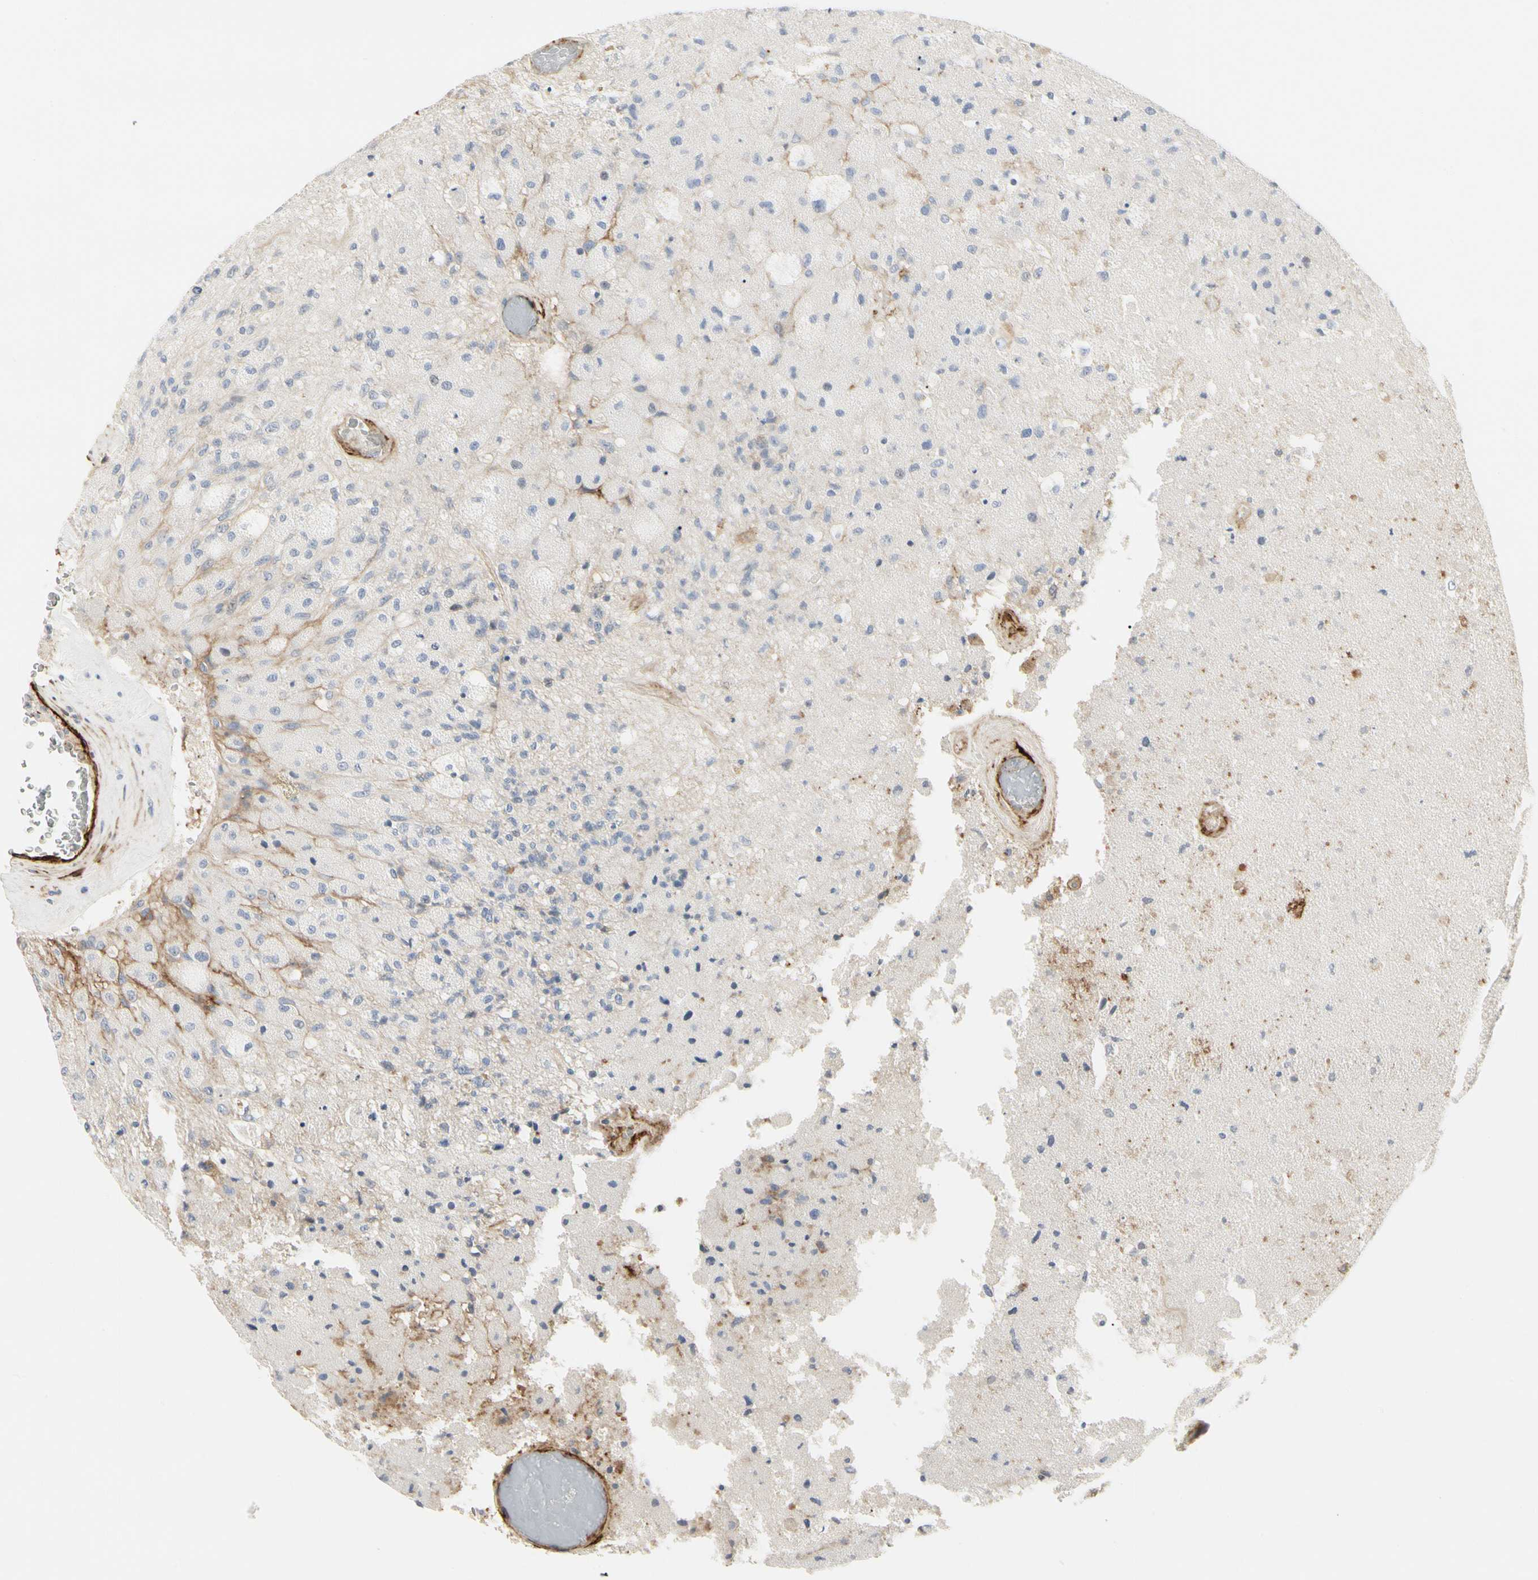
{"staining": {"intensity": "negative", "quantity": "none", "location": "none"}, "tissue": "glioma", "cell_type": "Tumor cells", "image_type": "cancer", "snomed": [{"axis": "morphology", "description": "Normal tissue, NOS"}, {"axis": "morphology", "description": "Glioma, malignant, High grade"}, {"axis": "topography", "description": "Cerebral cortex"}], "caption": "Immunohistochemical staining of glioma demonstrates no significant positivity in tumor cells.", "gene": "GGT5", "patient": {"sex": "male", "age": 77}}